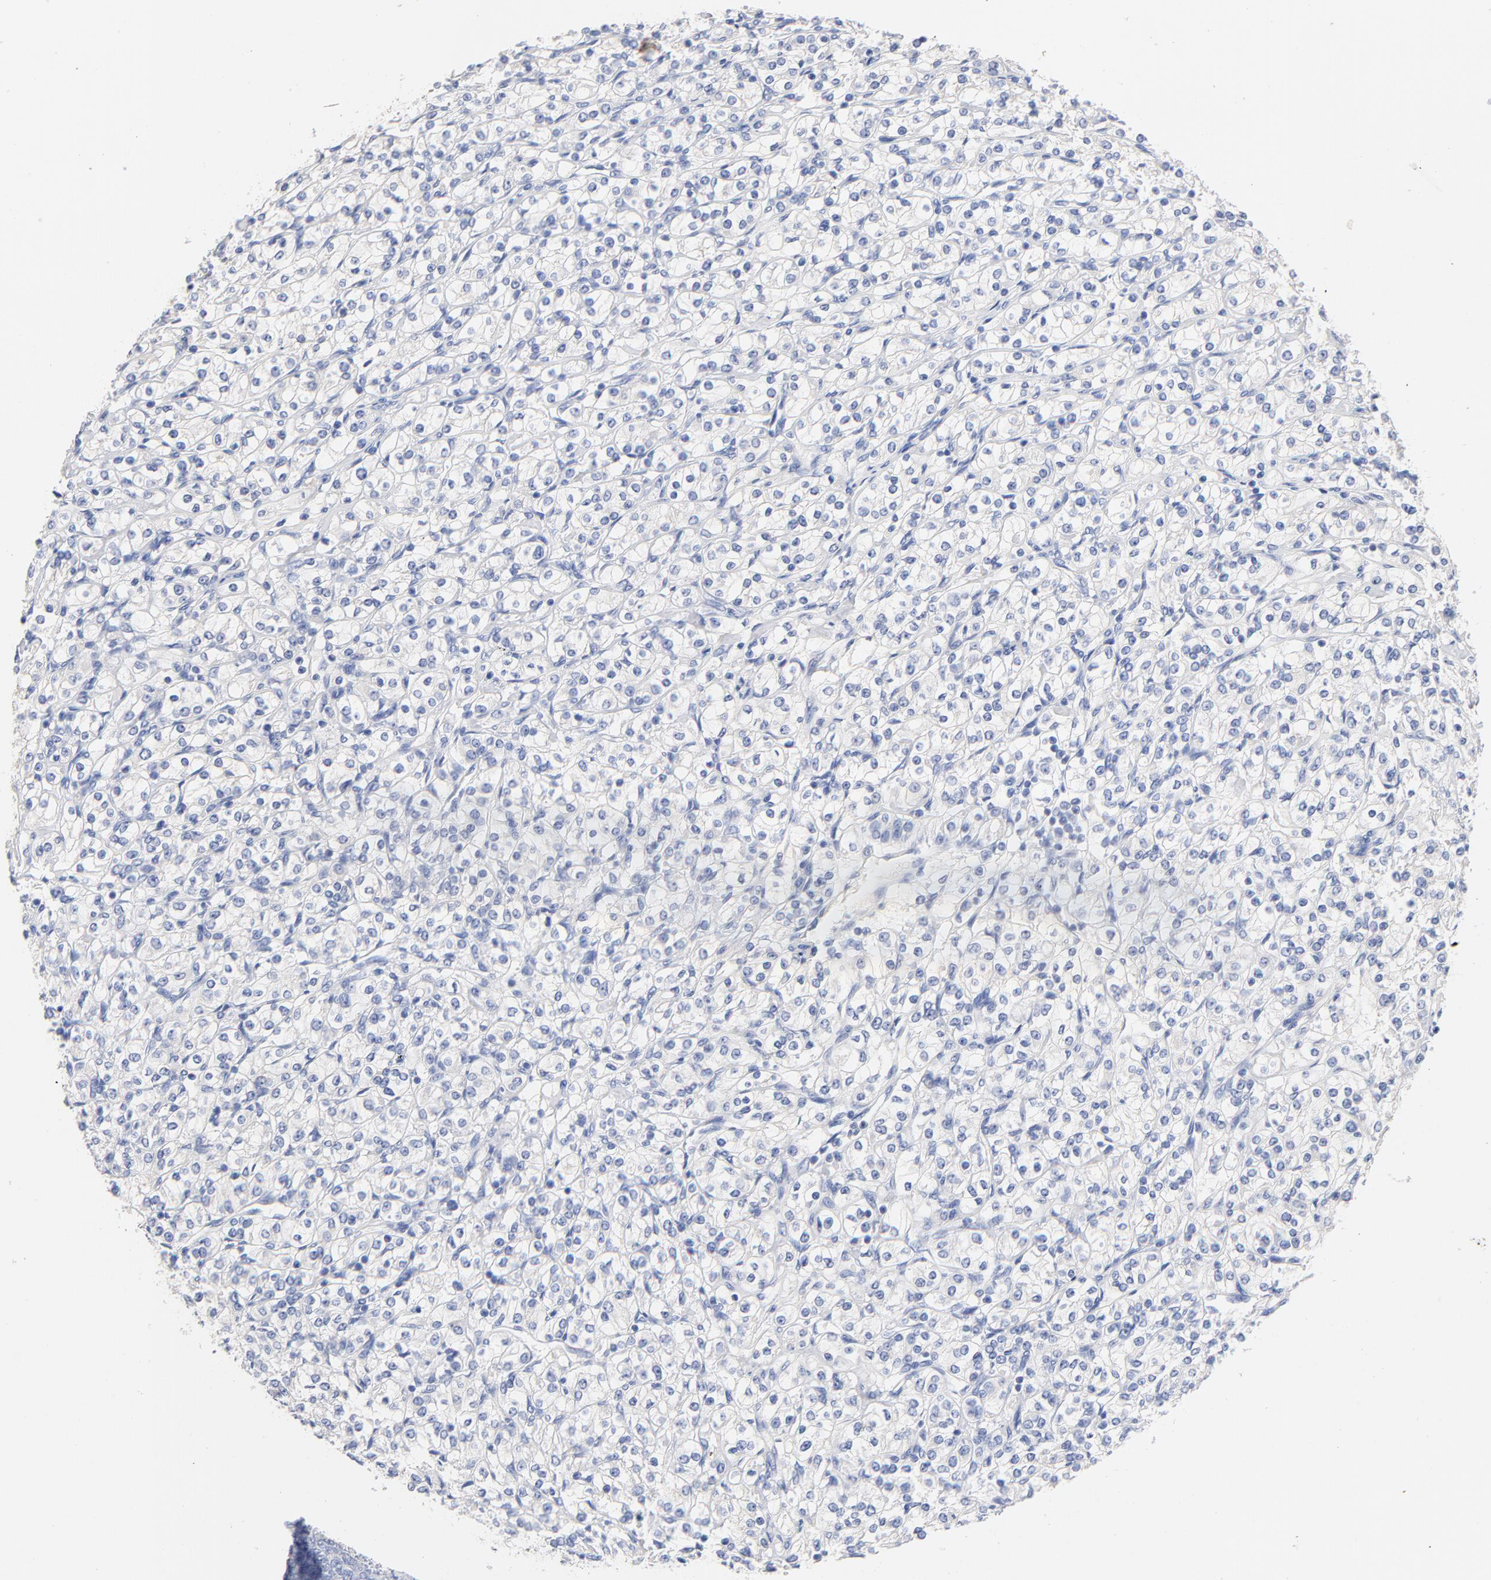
{"staining": {"intensity": "negative", "quantity": "none", "location": "none"}, "tissue": "renal cancer", "cell_type": "Tumor cells", "image_type": "cancer", "snomed": [{"axis": "morphology", "description": "Adenocarcinoma, NOS"}, {"axis": "topography", "description": "Kidney"}], "caption": "The IHC photomicrograph has no significant staining in tumor cells of adenocarcinoma (renal) tissue. Nuclei are stained in blue.", "gene": "CPS1", "patient": {"sex": "male", "age": 77}}